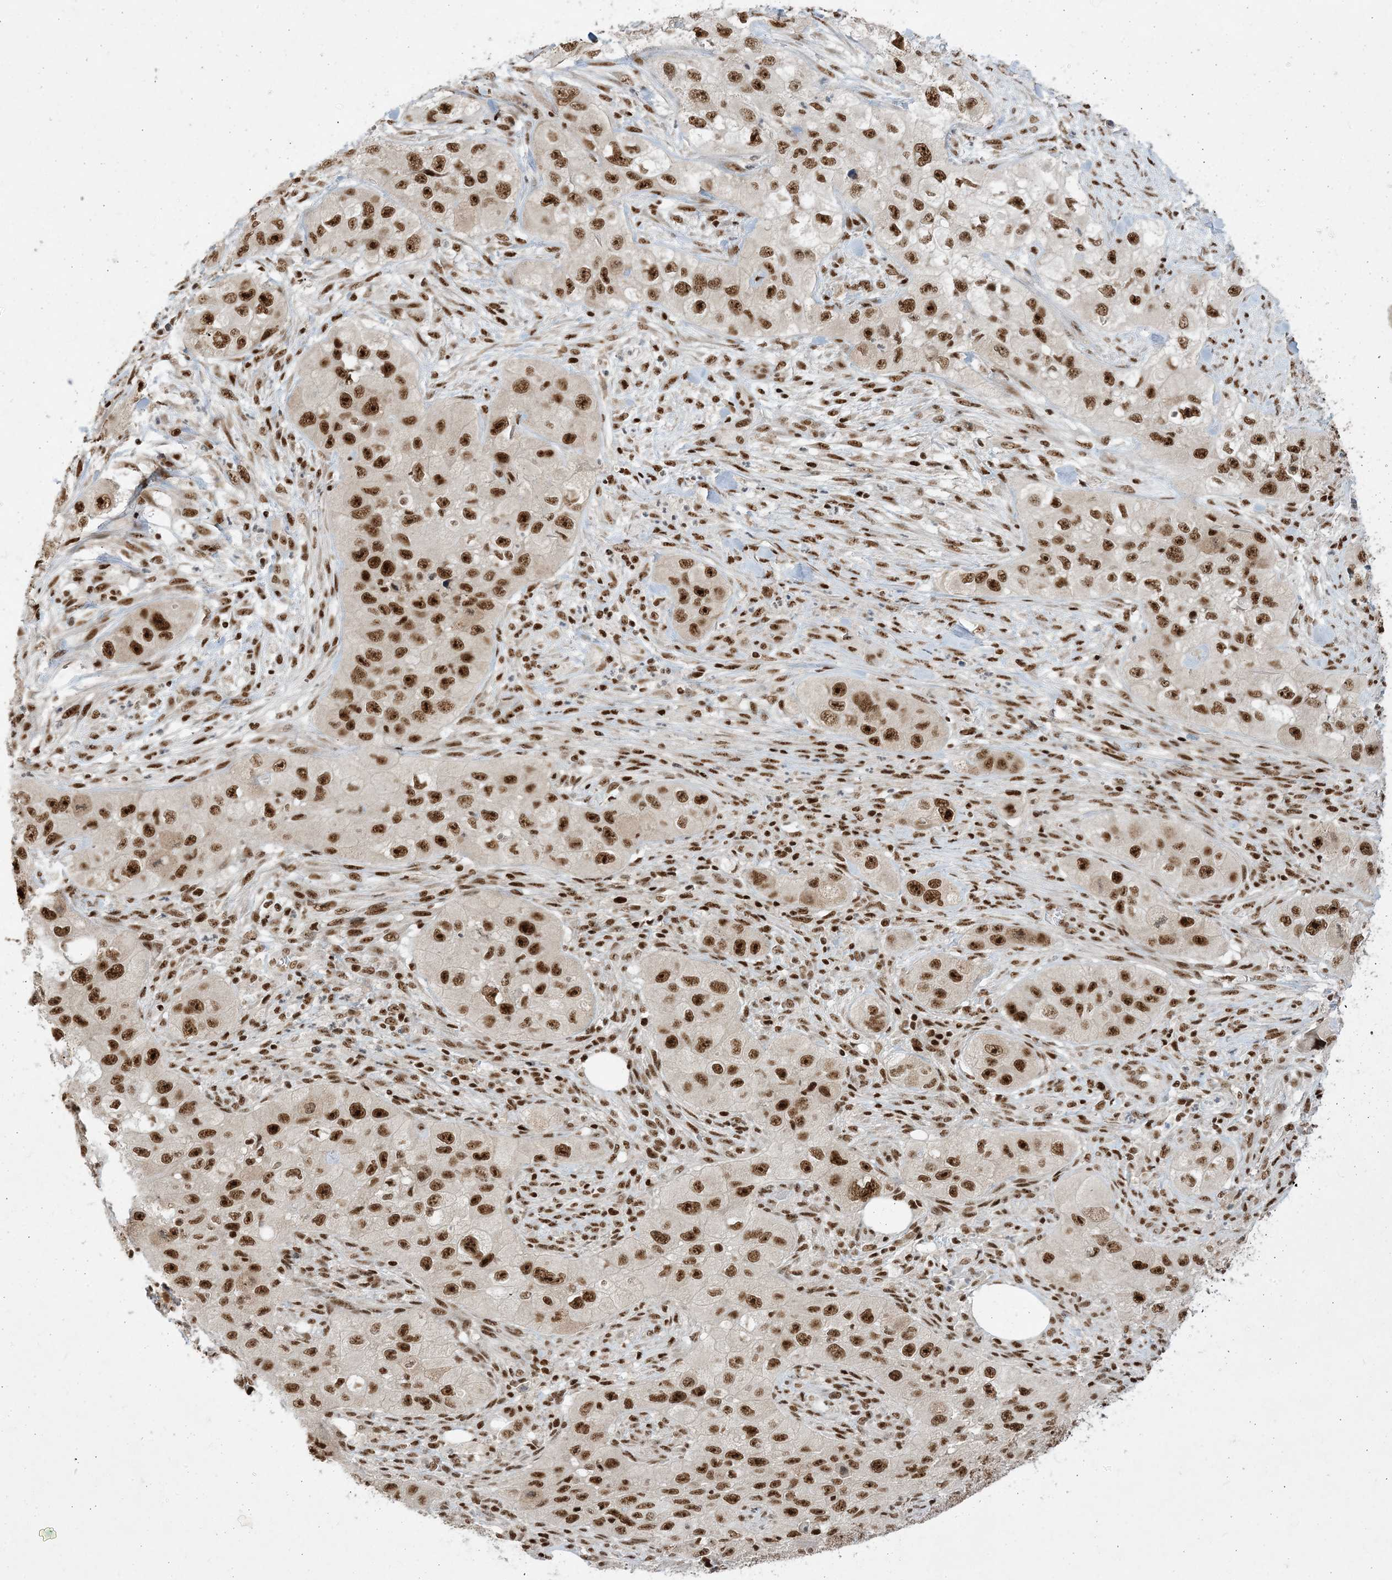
{"staining": {"intensity": "strong", "quantity": ">75%", "location": "nuclear"}, "tissue": "skin cancer", "cell_type": "Tumor cells", "image_type": "cancer", "snomed": [{"axis": "morphology", "description": "Squamous cell carcinoma, NOS"}, {"axis": "topography", "description": "Skin"}, {"axis": "topography", "description": "Subcutis"}], "caption": "Human squamous cell carcinoma (skin) stained for a protein (brown) exhibits strong nuclear positive staining in approximately >75% of tumor cells.", "gene": "PPIL2", "patient": {"sex": "male", "age": 73}}